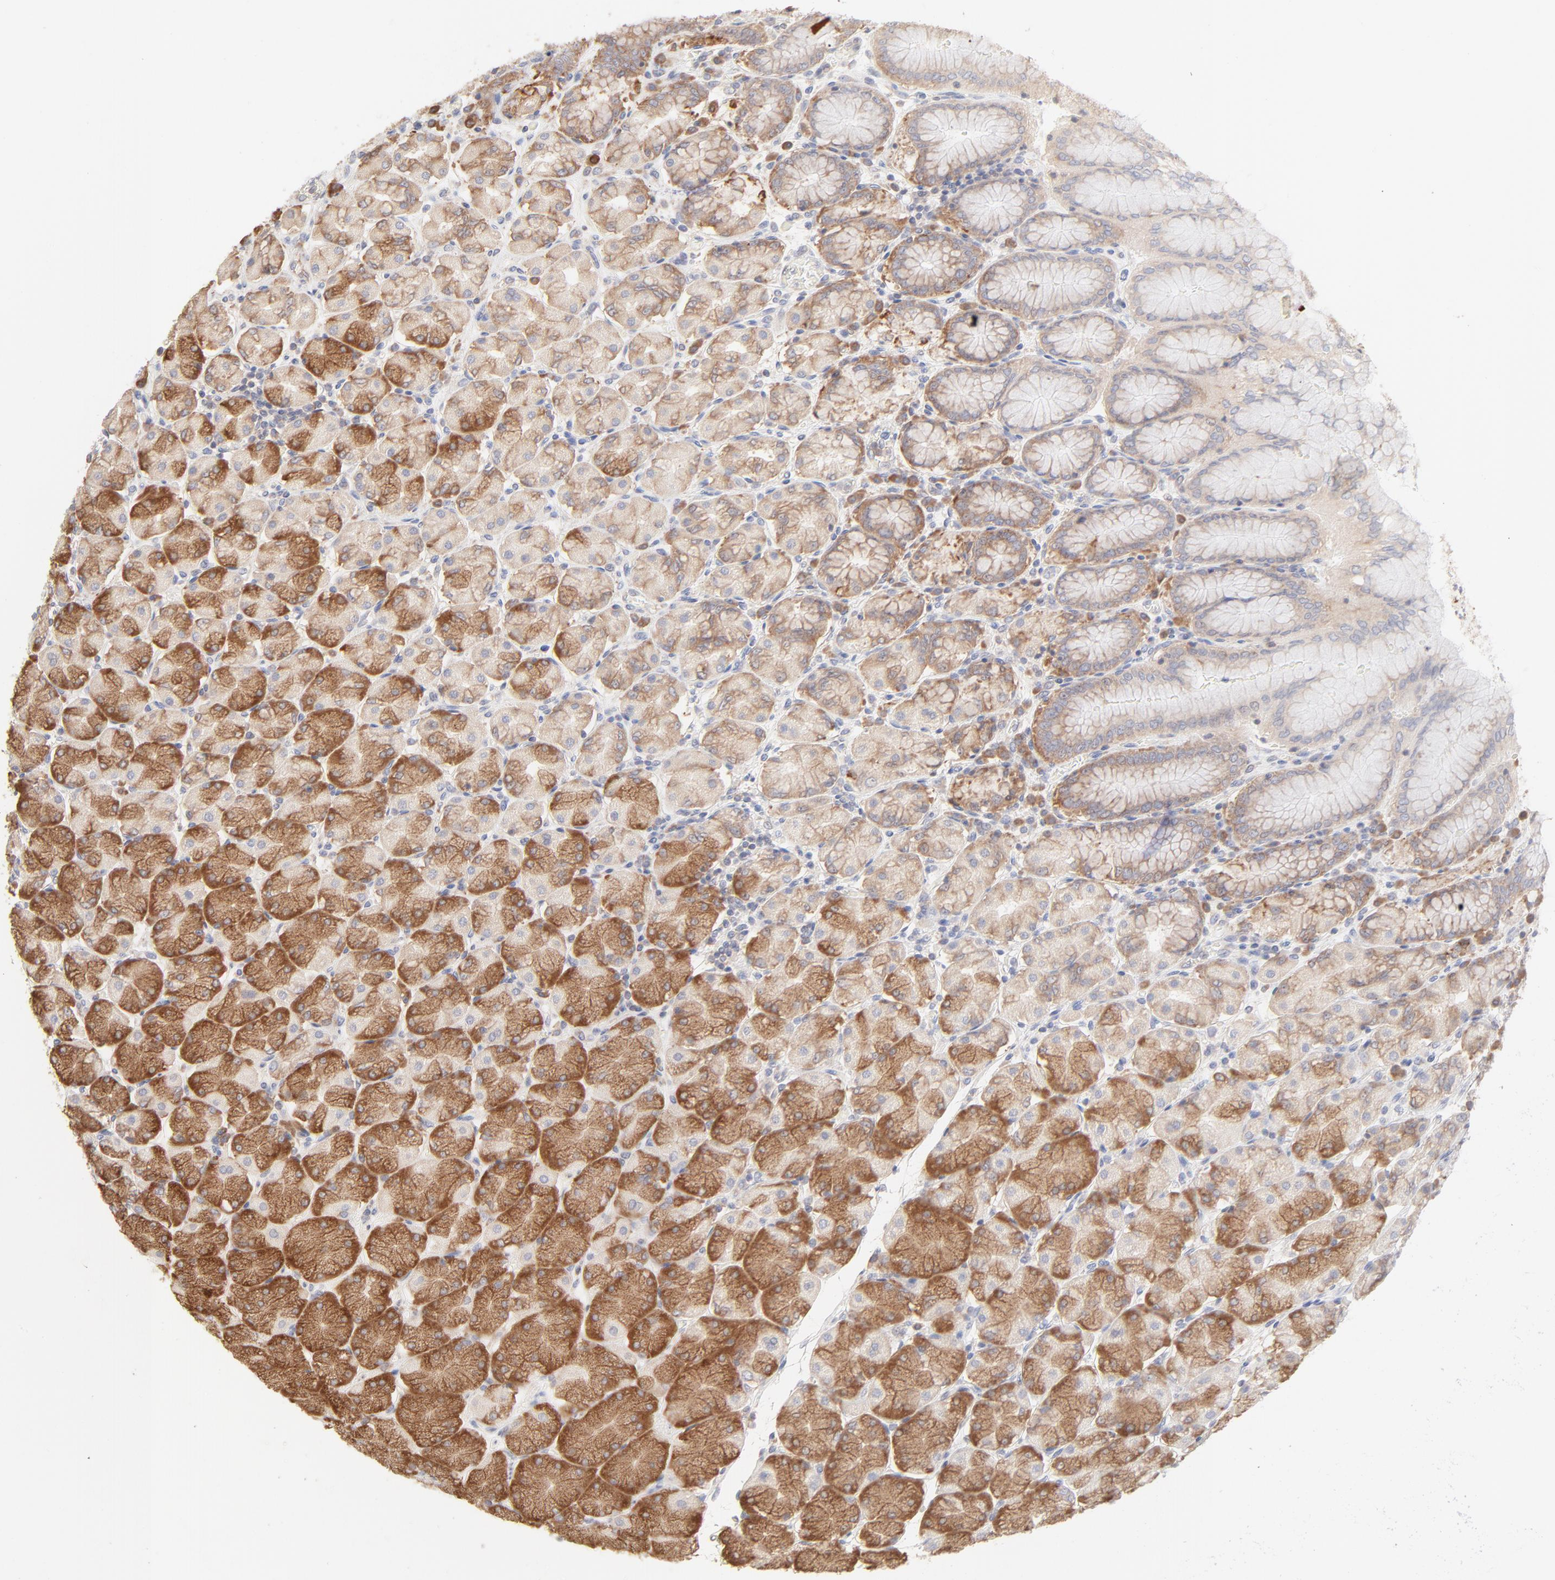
{"staining": {"intensity": "strong", "quantity": ">75%", "location": "cytoplasmic/membranous"}, "tissue": "stomach", "cell_type": "Glandular cells", "image_type": "normal", "snomed": [{"axis": "morphology", "description": "Normal tissue, NOS"}, {"axis": "topography", "description": "Stomach, upper"}, {"axis": "topography", "description": "Stomach"}], "caption": "Immunohistochemical staining of unremarkable stomach exhibits strong cytoplasmic/membranous protein expression in about >75% of glandular cells.", "gene": "RPS21", "patient": {"sex": "male", "age": 76}}